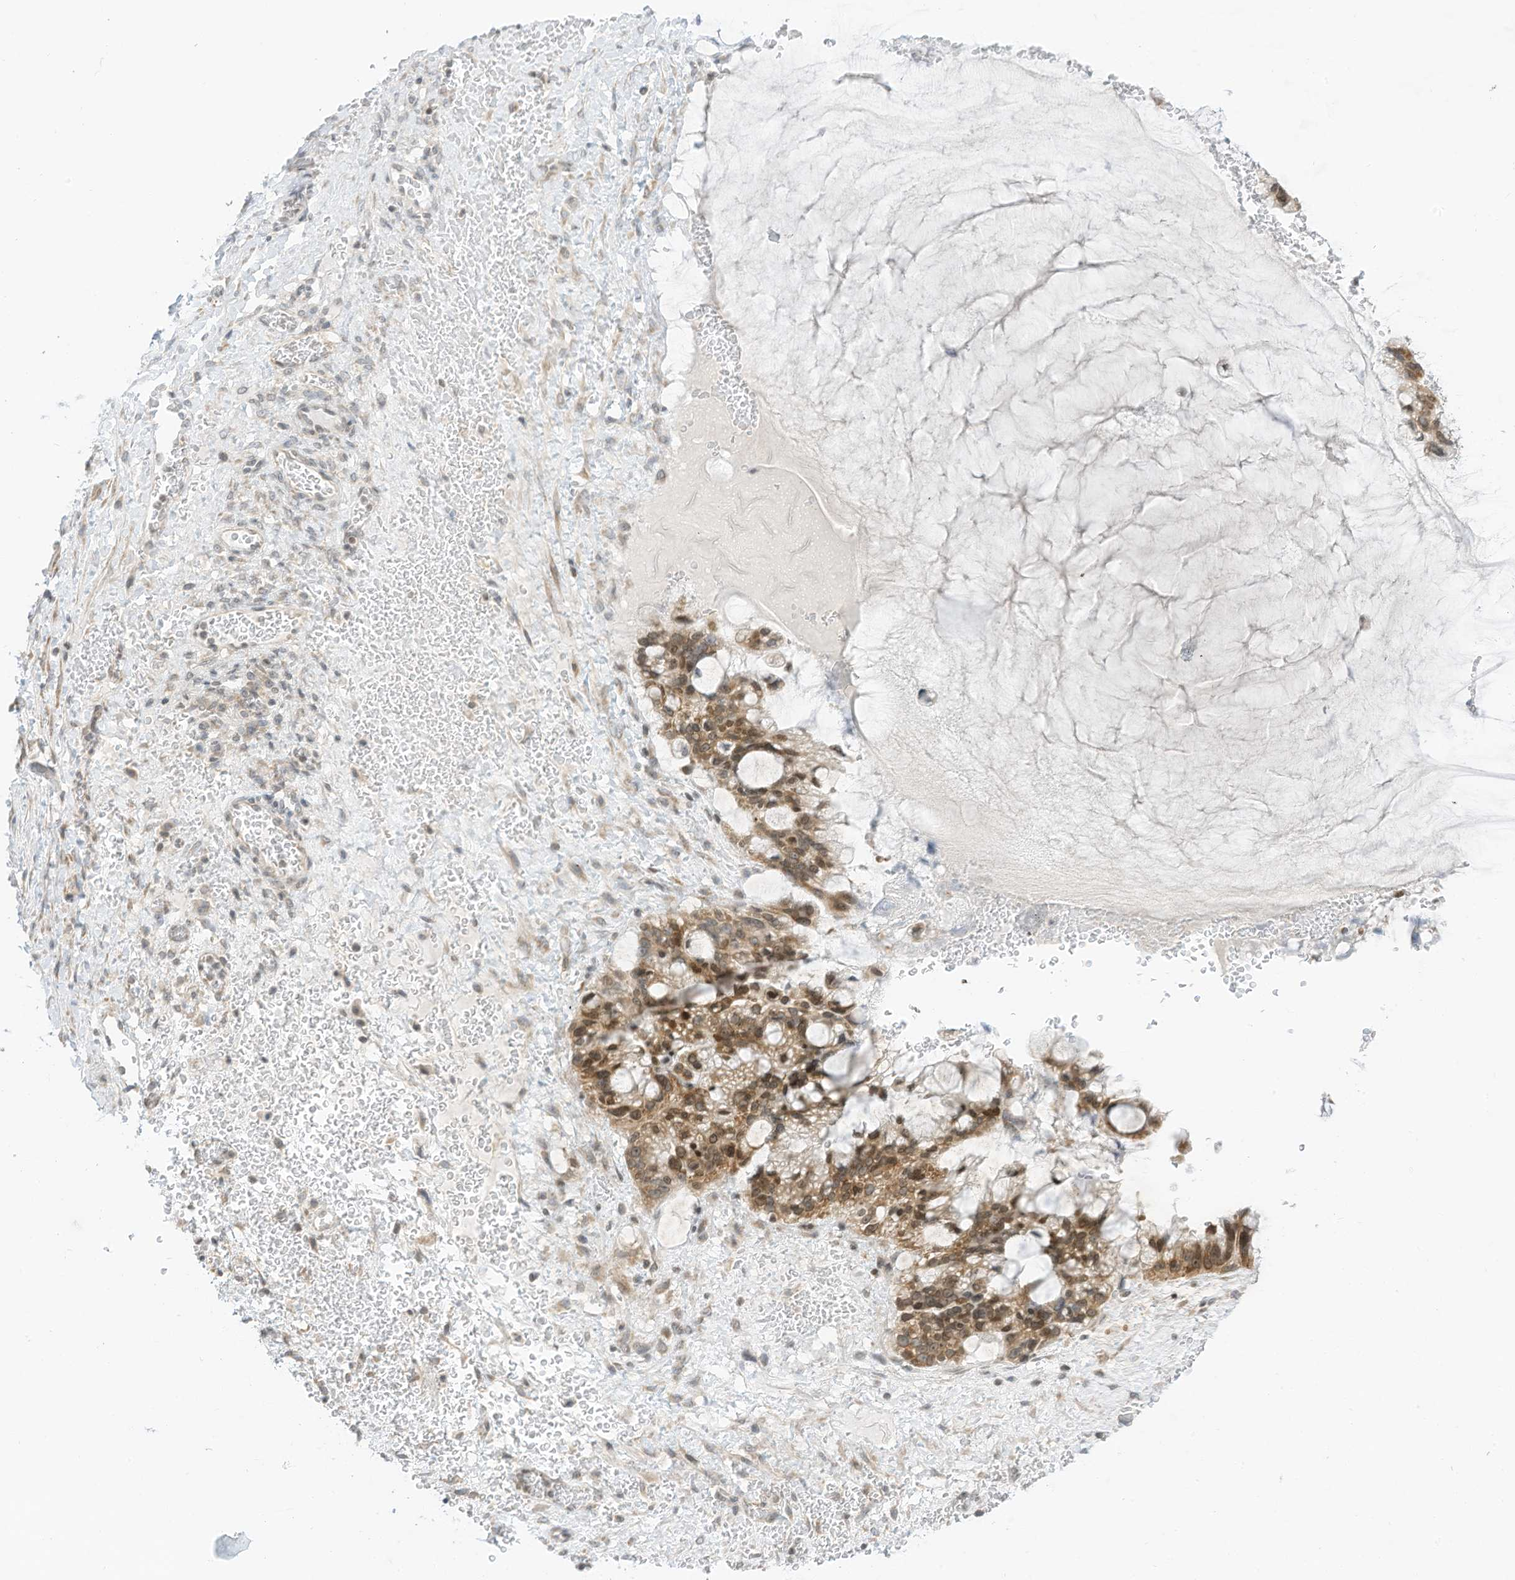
{"staining": {"intensity": "moderate", "quantity": ">75%", "location": "cytoplasmic/membranous,nuclear"}, "tissue": "ovarian cancer", "cell_type": "Tumor cells", "image_type": "cancer", "snomed": [{"axis": "morphology", "description": "Cystadenocarcinoma, mucinous, NOS"}, {"axis": "topography", "description": "Ovary"}], "caption": "Human mucinous cystadenocarcinoma (ovarian) stained for a protein (brown) displays moderate cytoplasmic/membranous and nuclear positive expression in about >75% of tumor cells.", "gene": "EDF1", "patient": {"sex": "female", "age": 37}}